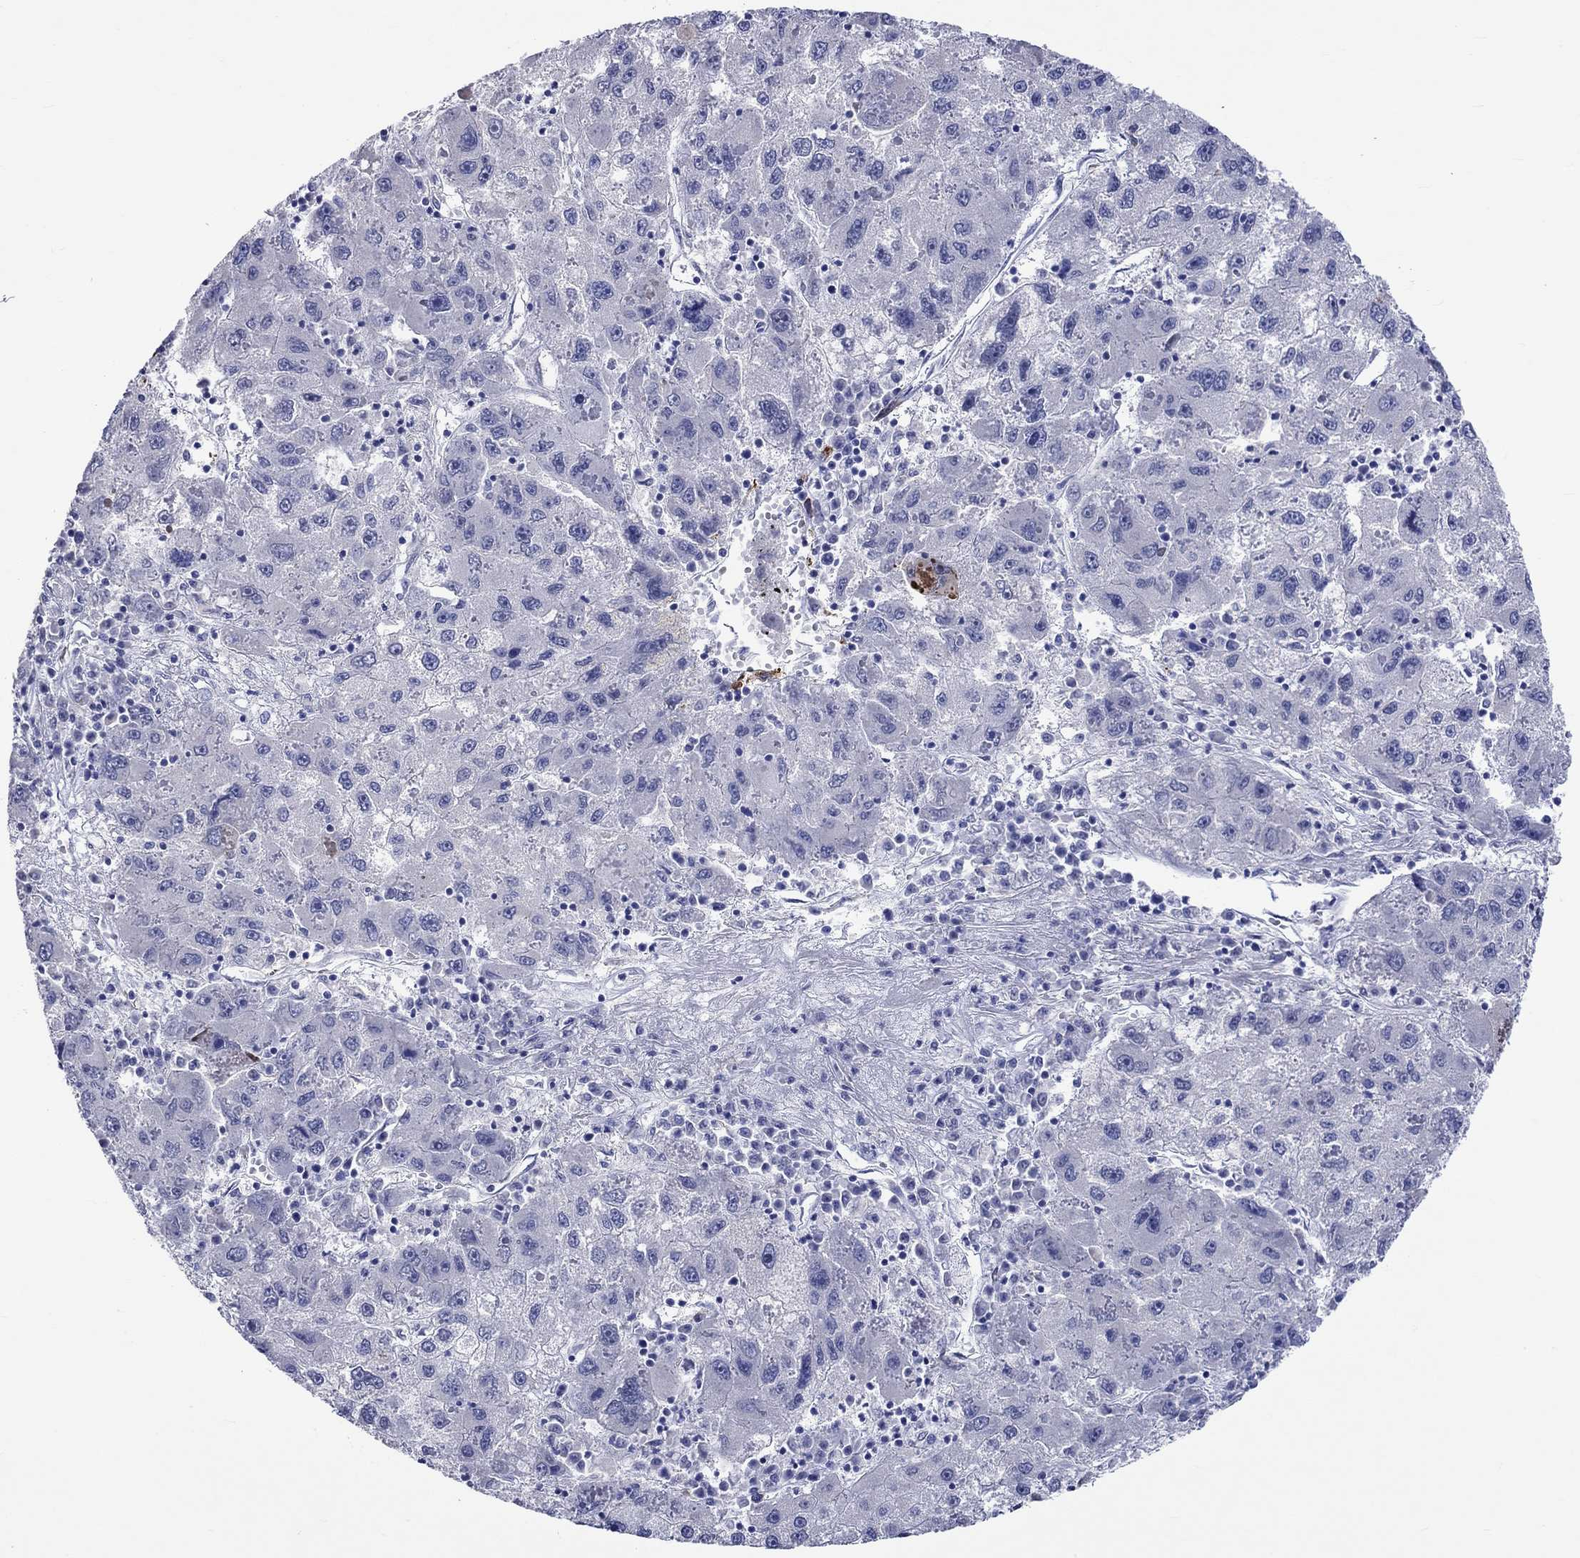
{"staining": {"intensity": "negative", "quantity": "none", "location": "none"}, "tissue": "liver cancer", "cell_type": "Tumor cells", "image_type": "cancer", "snomed": [{"axis": "morphology", "description": "Carcinoma, Hepatocellular, NOS"}, {"axis": "topography", "description": "Liver"}], "caption": "DAB (3,3'-diaminobenzidine) immunohistochemical staining of human liver cancer (hepatocellular carcinoma) shows no significant positivity in tumor cells.", "gene": "CRYAB", "patient": {"sex": "male", "age": 75}}